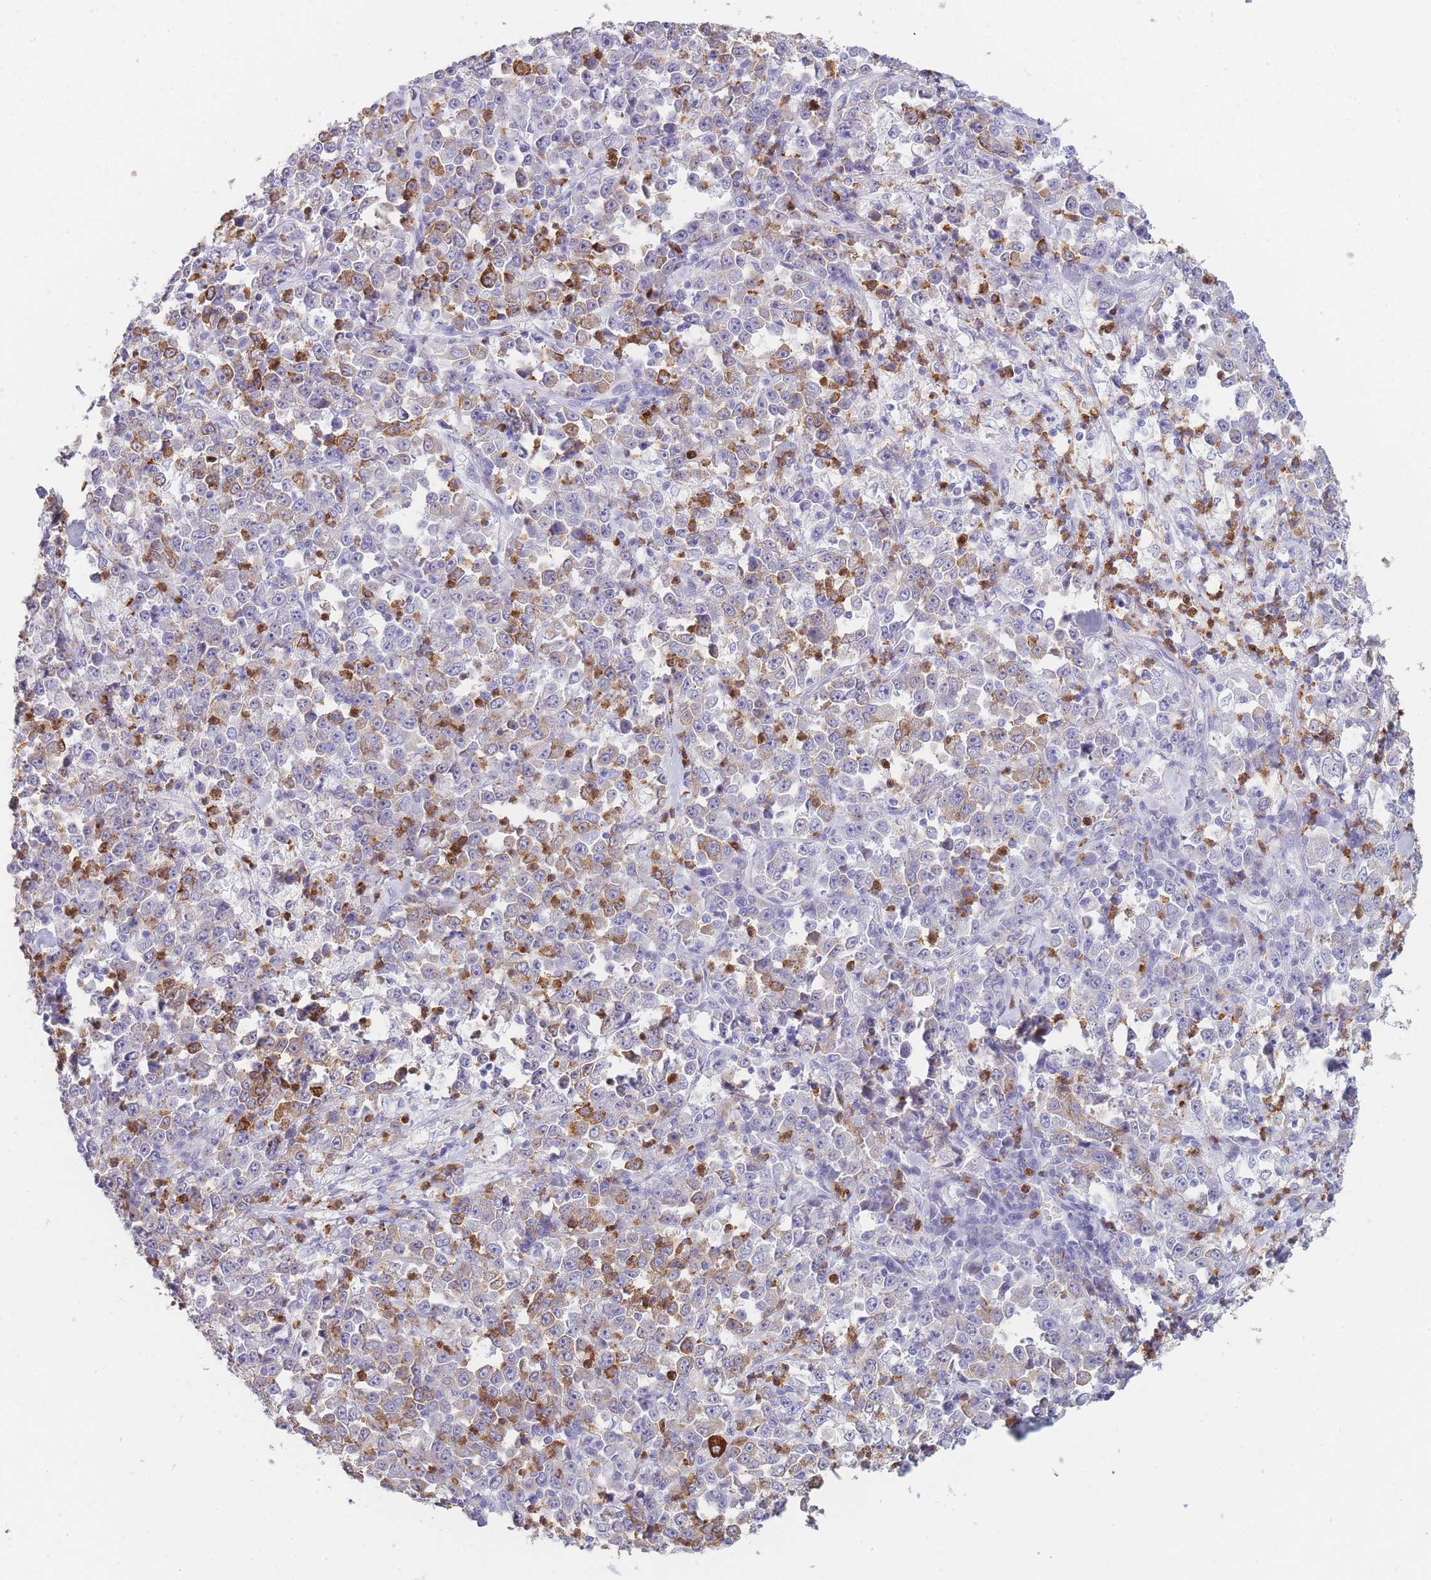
{"staining": {"intensity": "moderate", "quantity": "25%-75%", "location": "cytoplasmic/membranous"}, "tissue": "stomach cancer", "cell_type": "Tumor cells", "image_type": "cancer", "snomed": [{"axis": "morphology", "description": "Normal tissue, NOS"}, {"axis": "morphology", "description": "Adenocarcinoma, NOS"}, {"axis": "topography", "description": "Stomach, upper"}, {"axis": "topography", "description": "Stomach"}], "caption": "IHC micrograph of human stomach cancer (adenocarcinoma) stained for a protein (brown), which demonstrates medium levels of moderate cytoplasmic/membranous staining in approximately 25%-75% of tumor cells.", "gene": "ZNF627", "patient": {"sex": "male", "age": 59}}